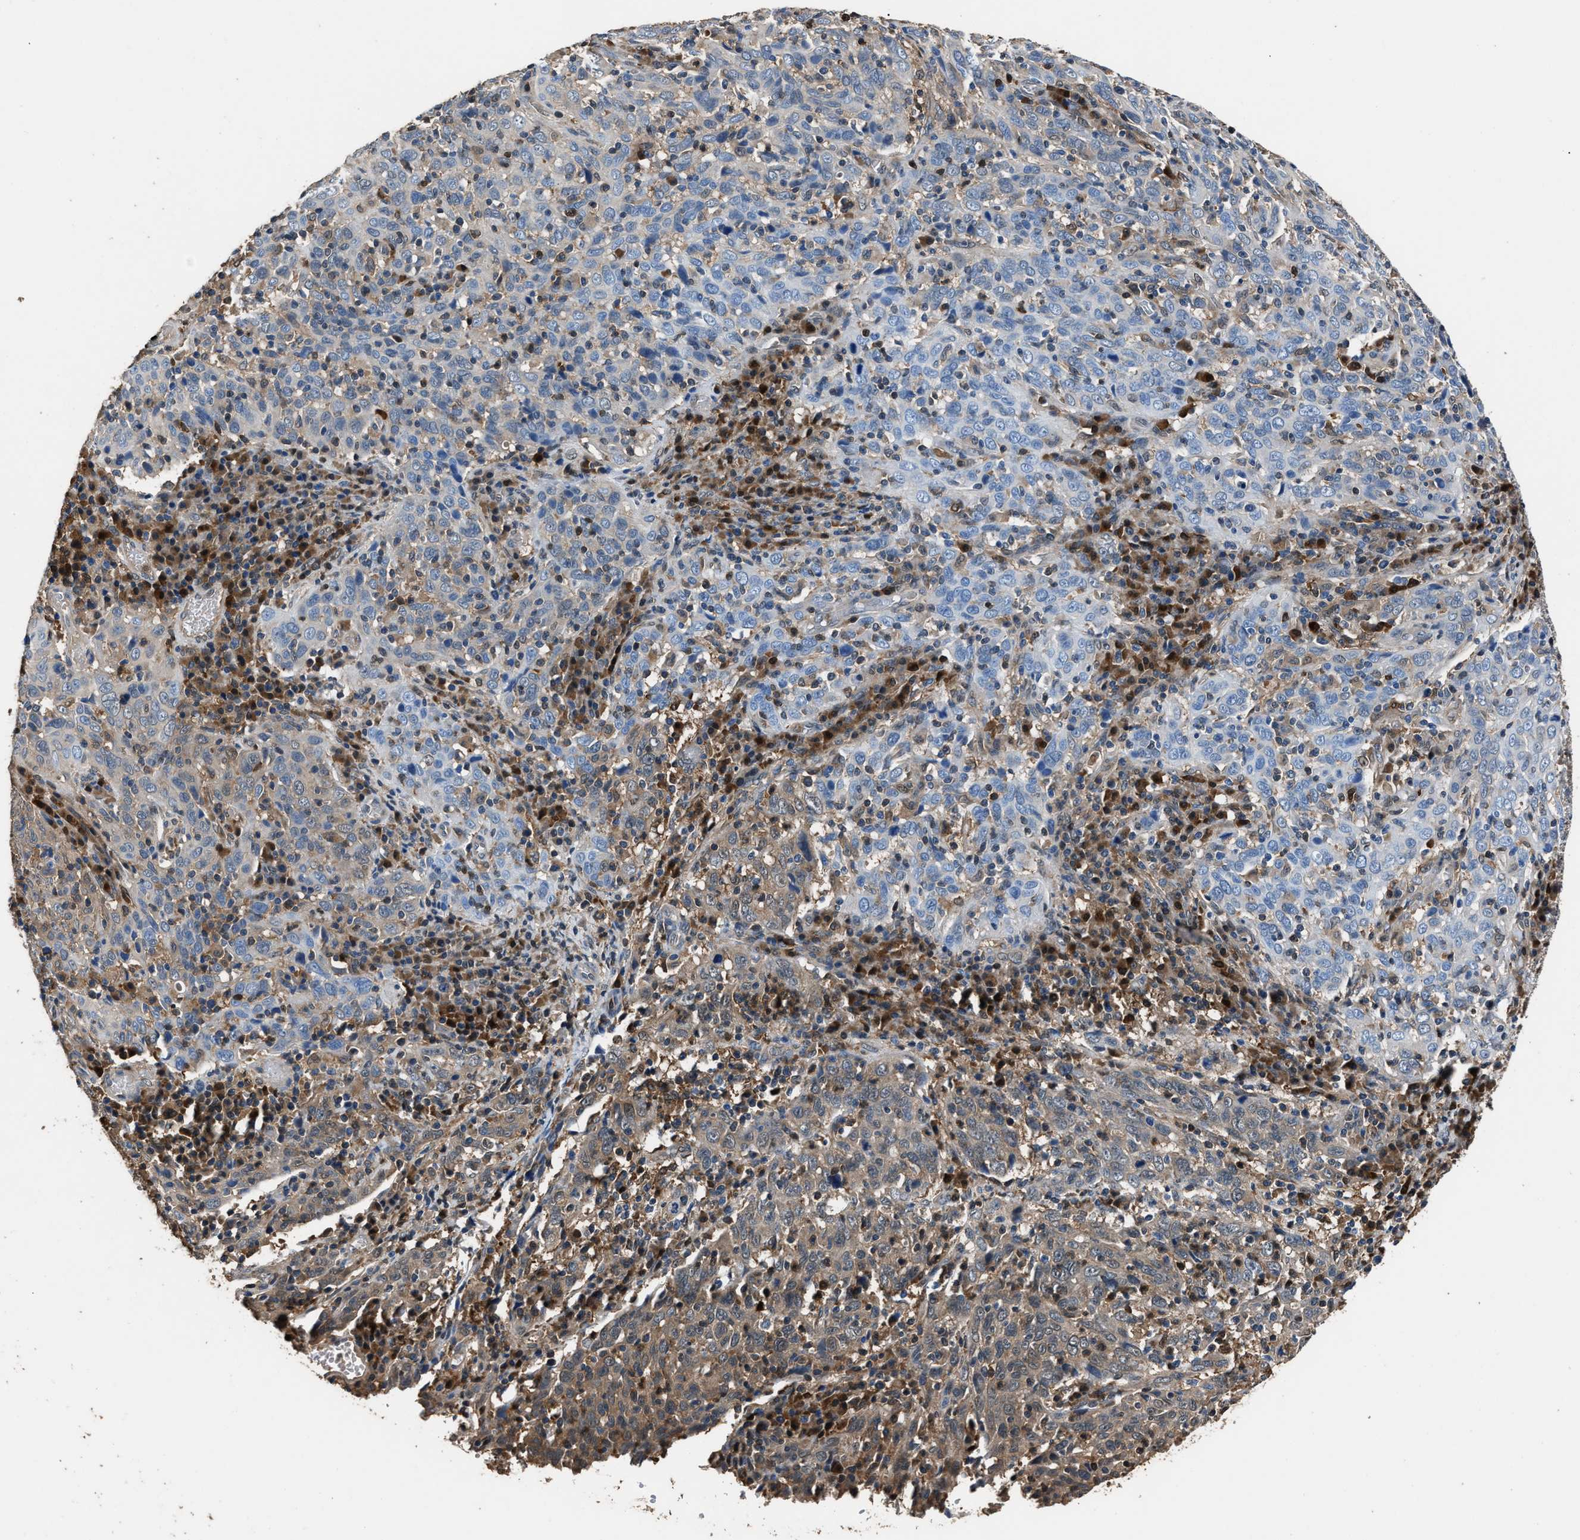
{"staining": {"intensity": "moderate", "quantity": "<25%", "location": "cytoplasmic/membranous"}, "tissue": "cervical cancer", "cell_type": "Tumor cells", "image_type": "cancer", "snomed": [{"axis": "morphology", "description": "Squamous cell carcinoma, NOS"}, {"axis": "topography", "description": "Cervix"}], "caption": "Cervical cancer stained with DAB immunohistochemistry (IHC) exhibits low levels of moderate cytoplasmic/membranous staining in about <25% of tumor cells. Nuclei are stained in blue.", "gene": "GSTP1", "patient": {"sex": "female", "age": 46}}